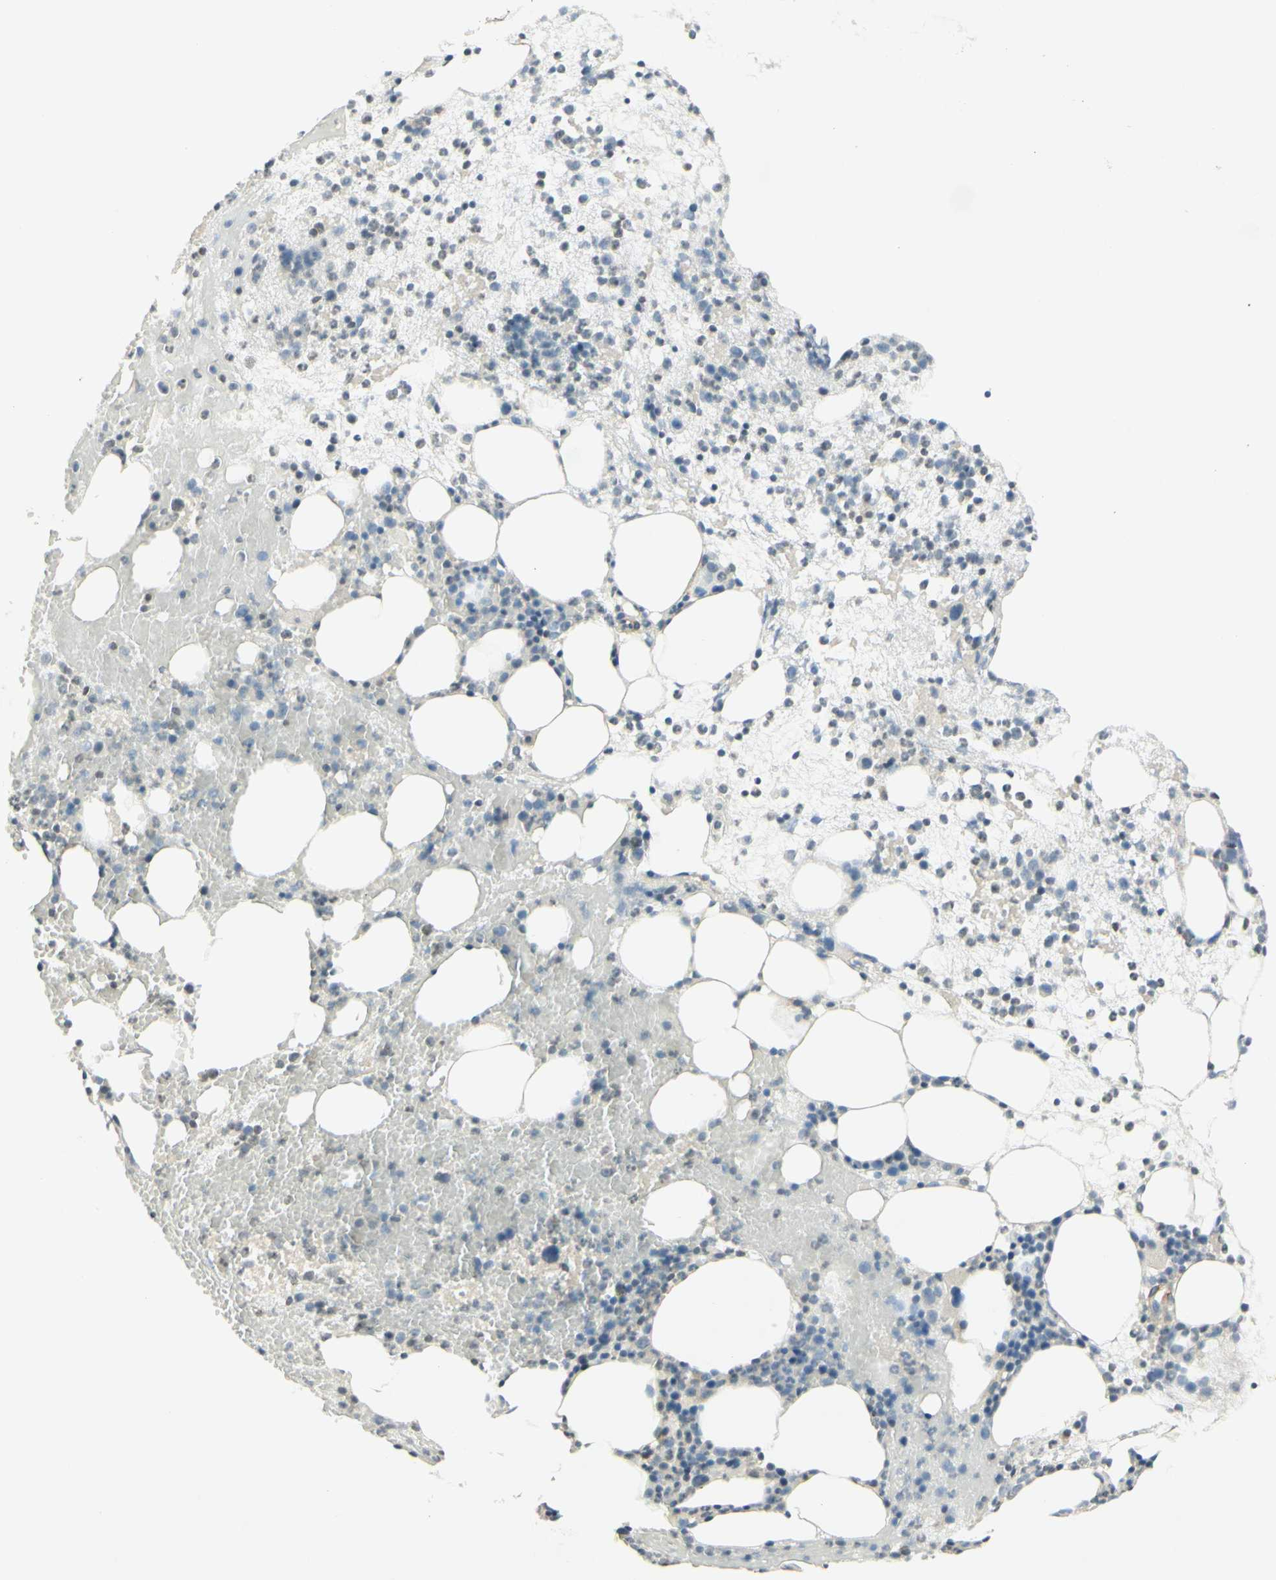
{"staining": {"intensity": "negative", "quantity": "none", "location": "none"}, "tissue": "bone marrow", "cell_type": "Hematopoietic cells", "image_type": "normal", "snomed": [{"axis": "morphology", "description": "Normal tissue, NOS"}, {"axis": "morphology", "description": "Inflammation, NOS"}, {"axis": "topography", "description": "Bone marrow"}], "caption": "Bone marrow stained for a protein using immunohistochemistry (IHC) shows no staining hematopoietic cells.", "gene": "MAP1B", "patient": {"sex": "female", "age": 79}}